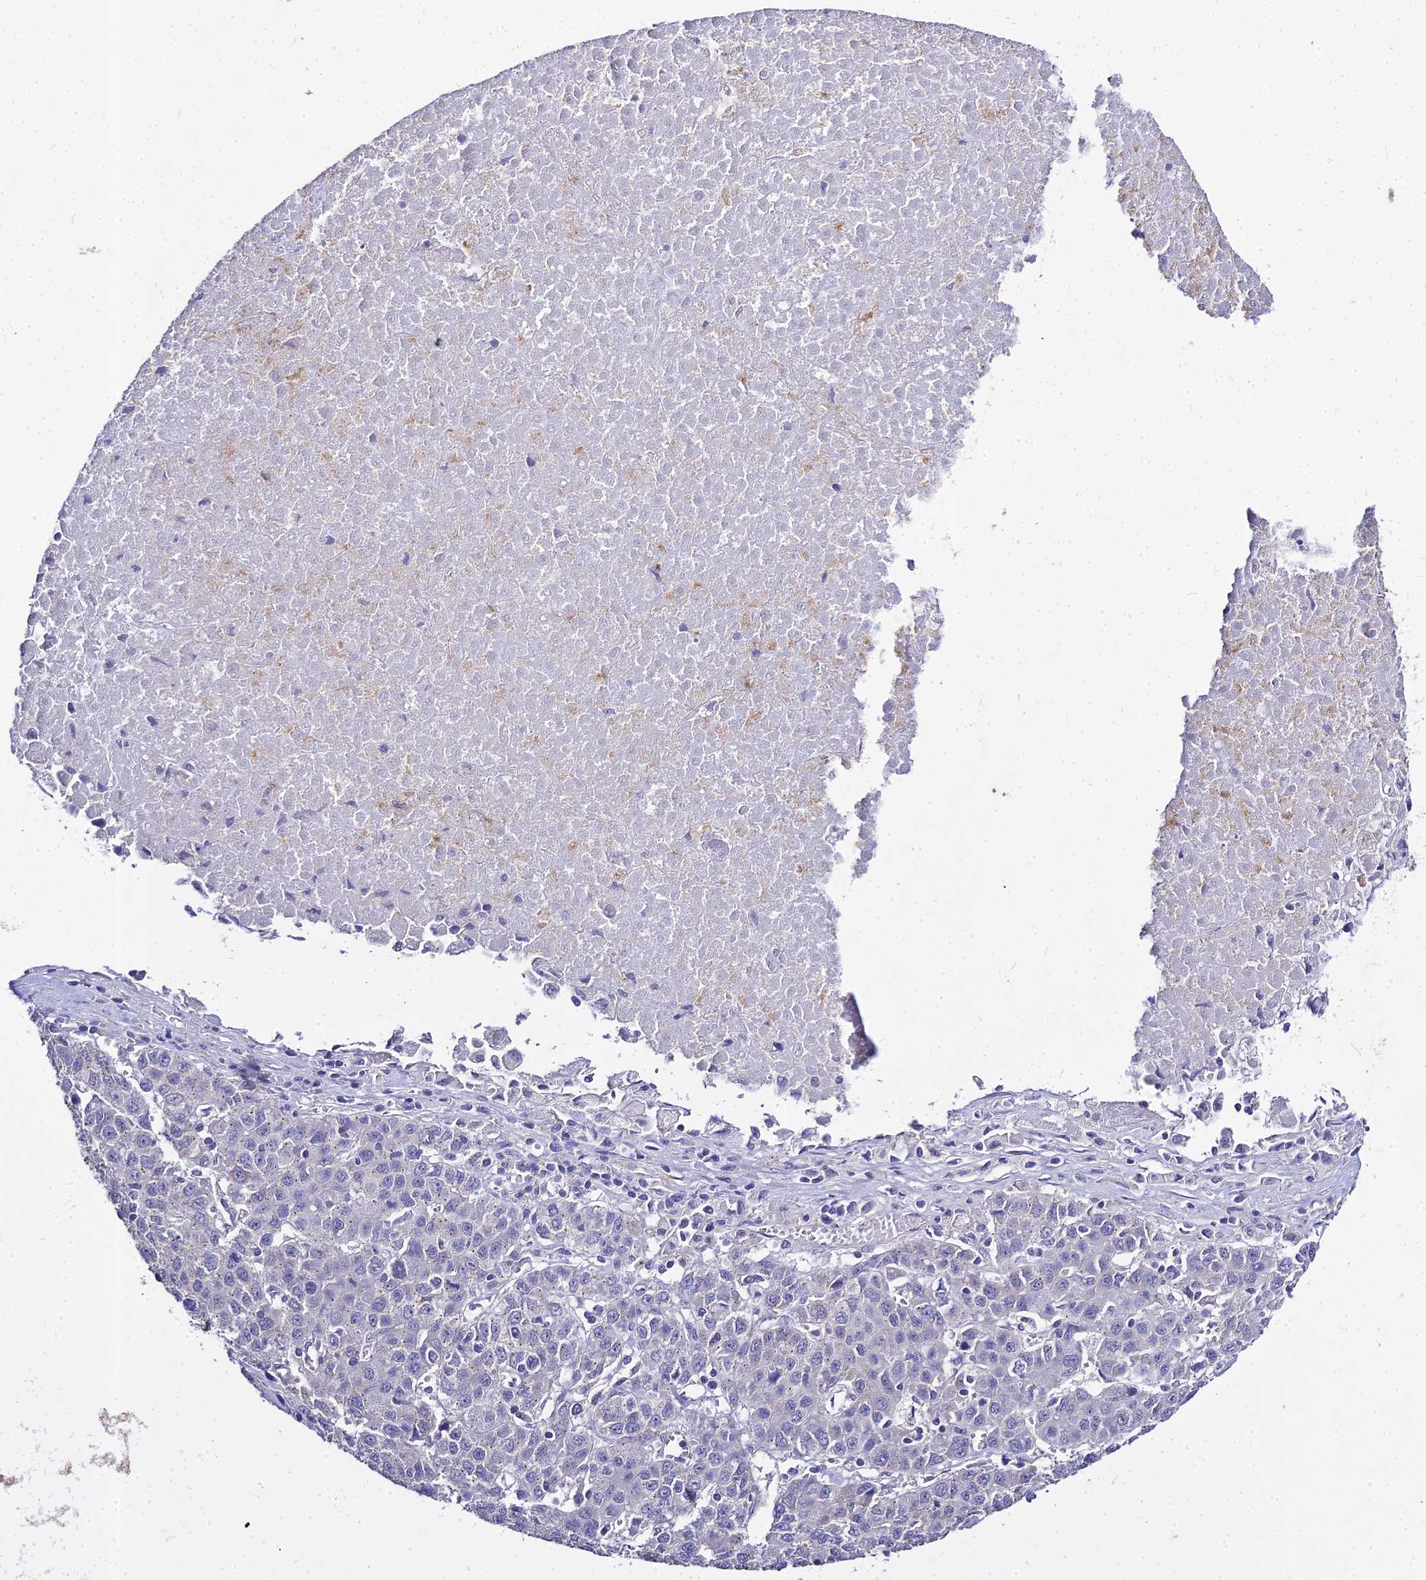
{"staining": {"intensity": "moderate", "quantity": "25%-75%", "location": "cytoplasmic/membranous"}, "tissue": "liver cancer", "cell_type": "Tumor cells", "image_type": "cancer", "snomed": [{"axis": "morphology", "description": "Carcinoma, Hepatocellular, NOS"}, {"axis": "topography", "description": "Liver"}], "caption": "Protein expression analysis of human liver cancer reveals moderate cytoplasmic/membranous staining in about 25%-75% of tumor cells.", "gene": "GLYAT", "patient": {"sex": "female", "age": 53}}